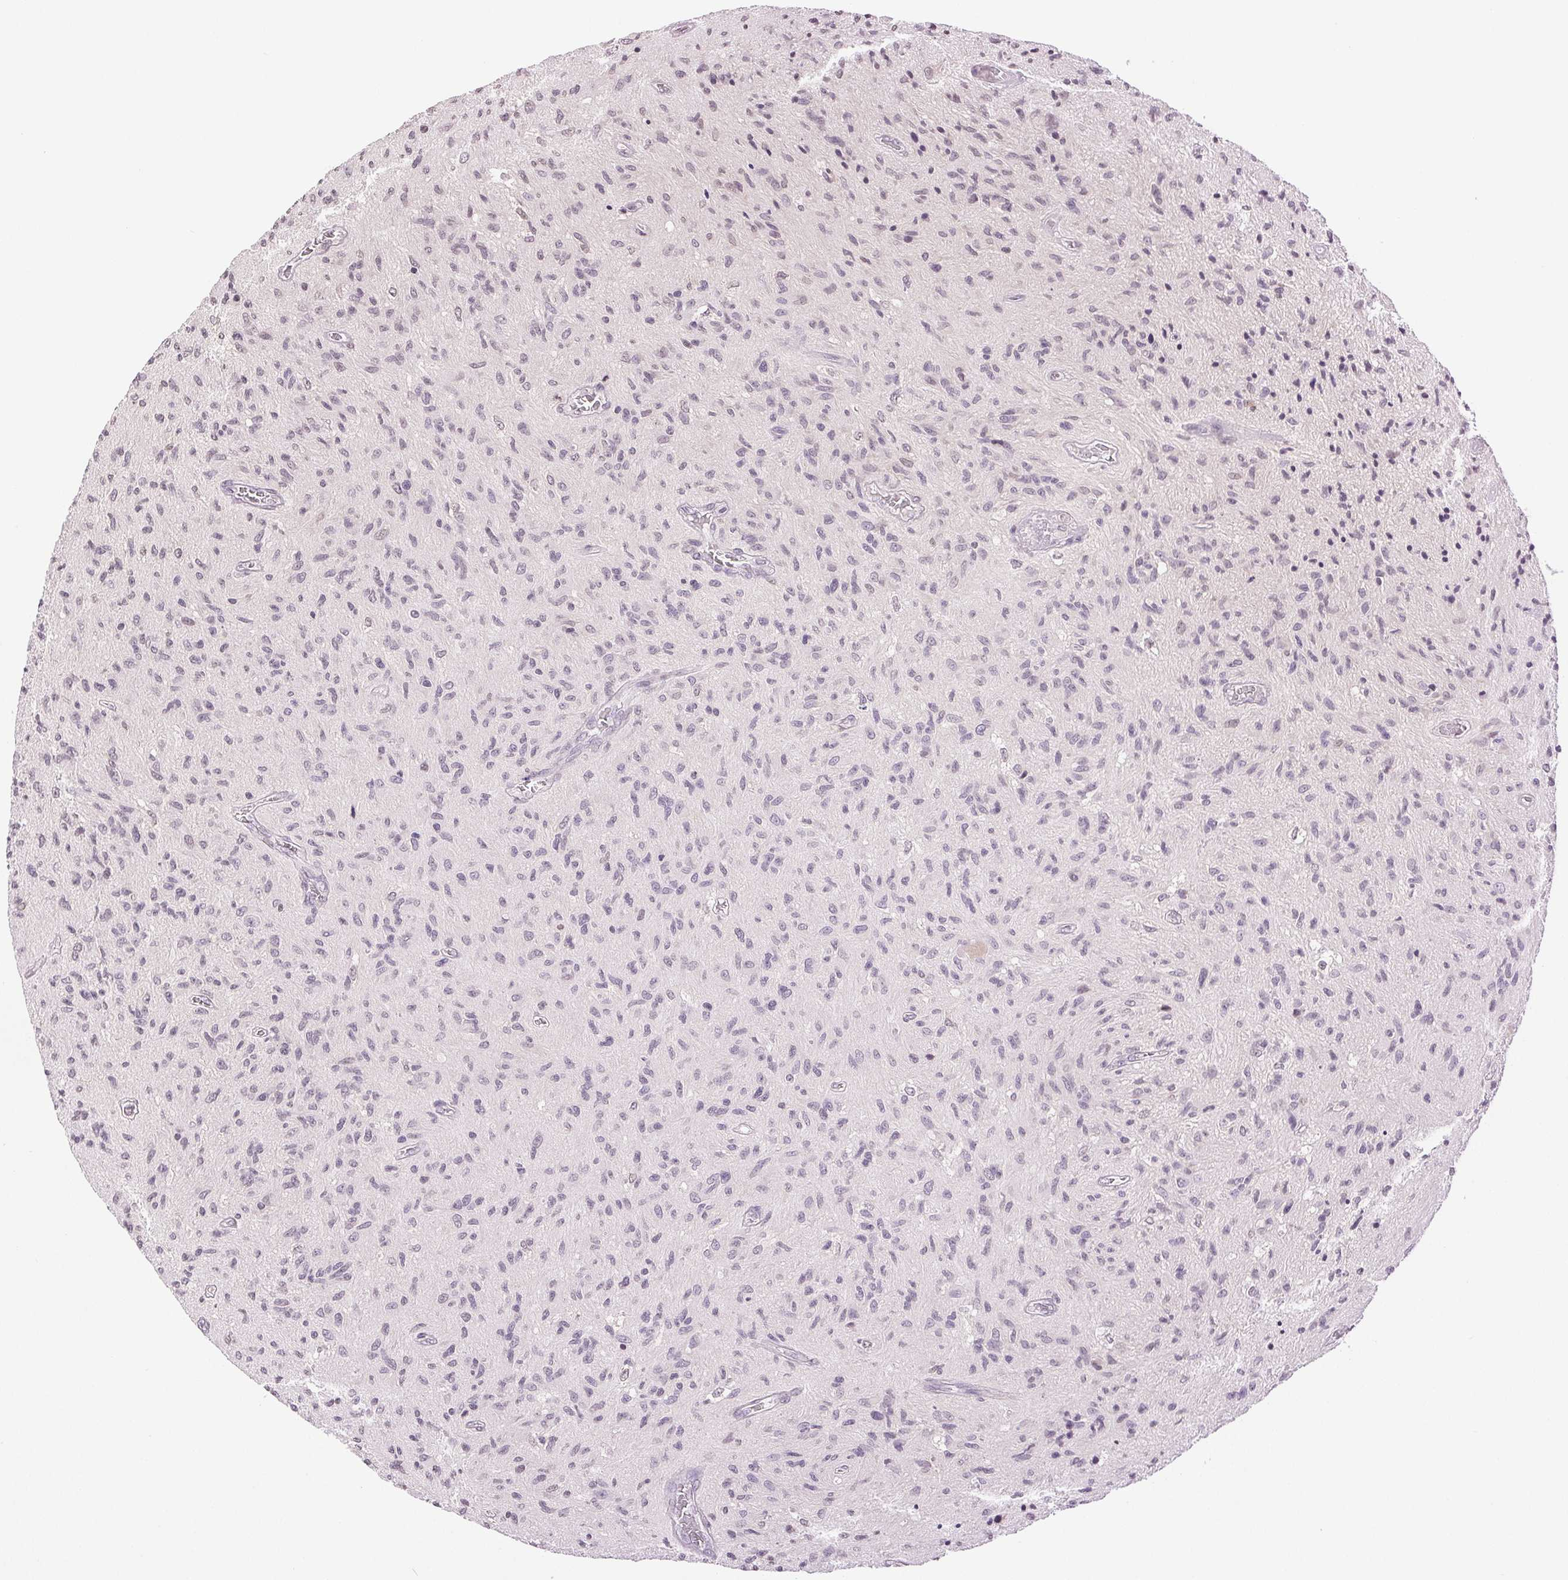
{"staining": {"intensity": "negative", "quantity": "none", "location": "none"}, "tissue": "glioma", "cell_type": "Tumor cells", "image_type": "cancer", "snomed": [{"axis": "morphology", "description": "Glioma, malignant, High grade"}, {"axis": "topography", "description": "Brain"}], "caption": "Immunohistochemistry histopathology image of human glioma stained for a protein (brown), which reveals no positivity in tumor cells.", "gene": "TNNT3", "patient": {"sex": "male", "age": 54}}